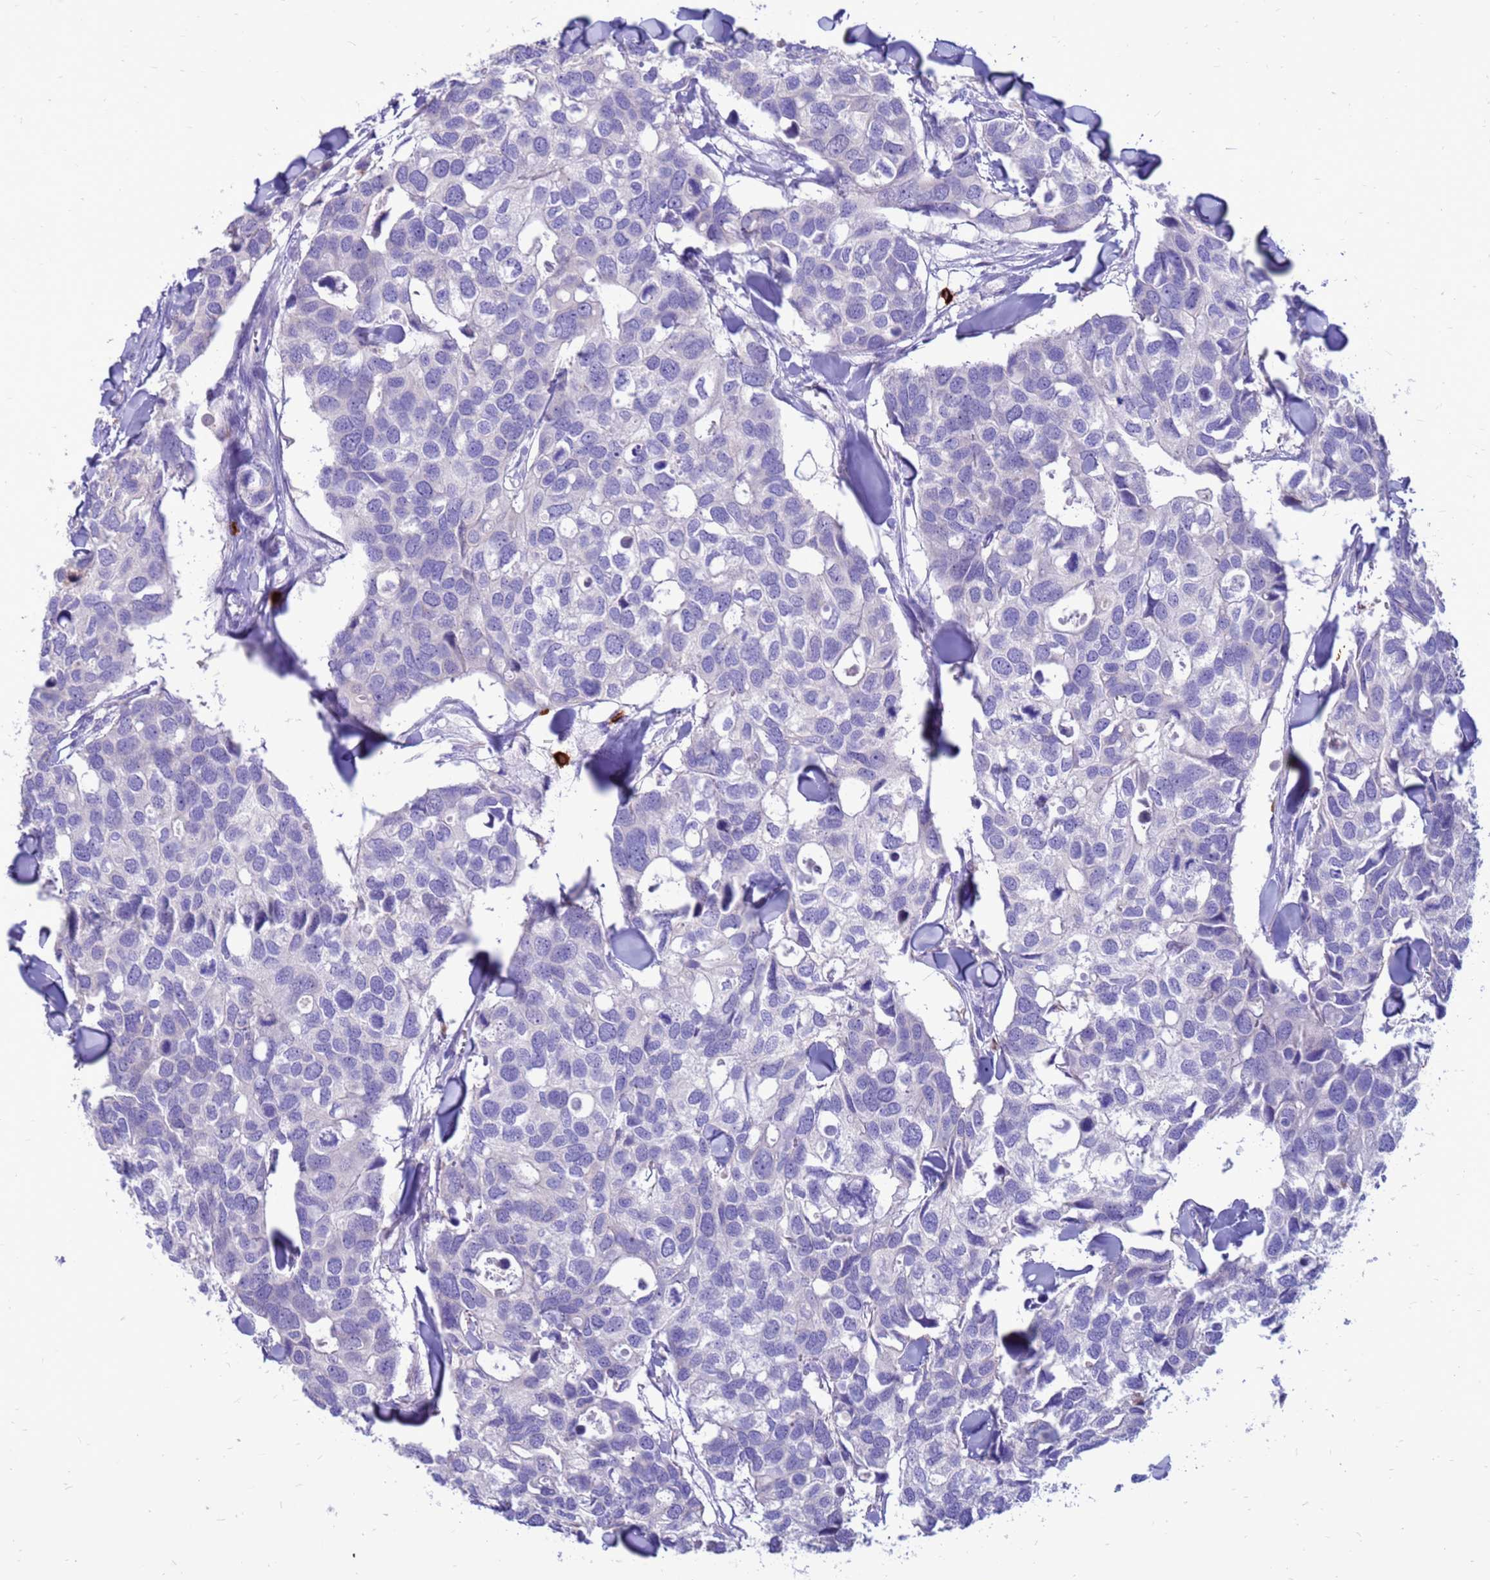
{"staining": {"intensity": "negative", "quantity": "none", "location": "none"}, "tissue": "breast cancer", "cell_type": "Tumor cells", "image_type": "cancer", "snomed": [{"axis": "morphology", "description": "Duct carcinoma"}, {"axis": "topography", "description": "Breast"}], "caption": "This photomicrograph is of breast cancer stained with immunohistochemistry to label a protein in brown with the nuclei are counter-stained blue. There is no positivity in tumor cells.", "gene": "PDE10A", "patient": {"sex": "female", "age": 83}}